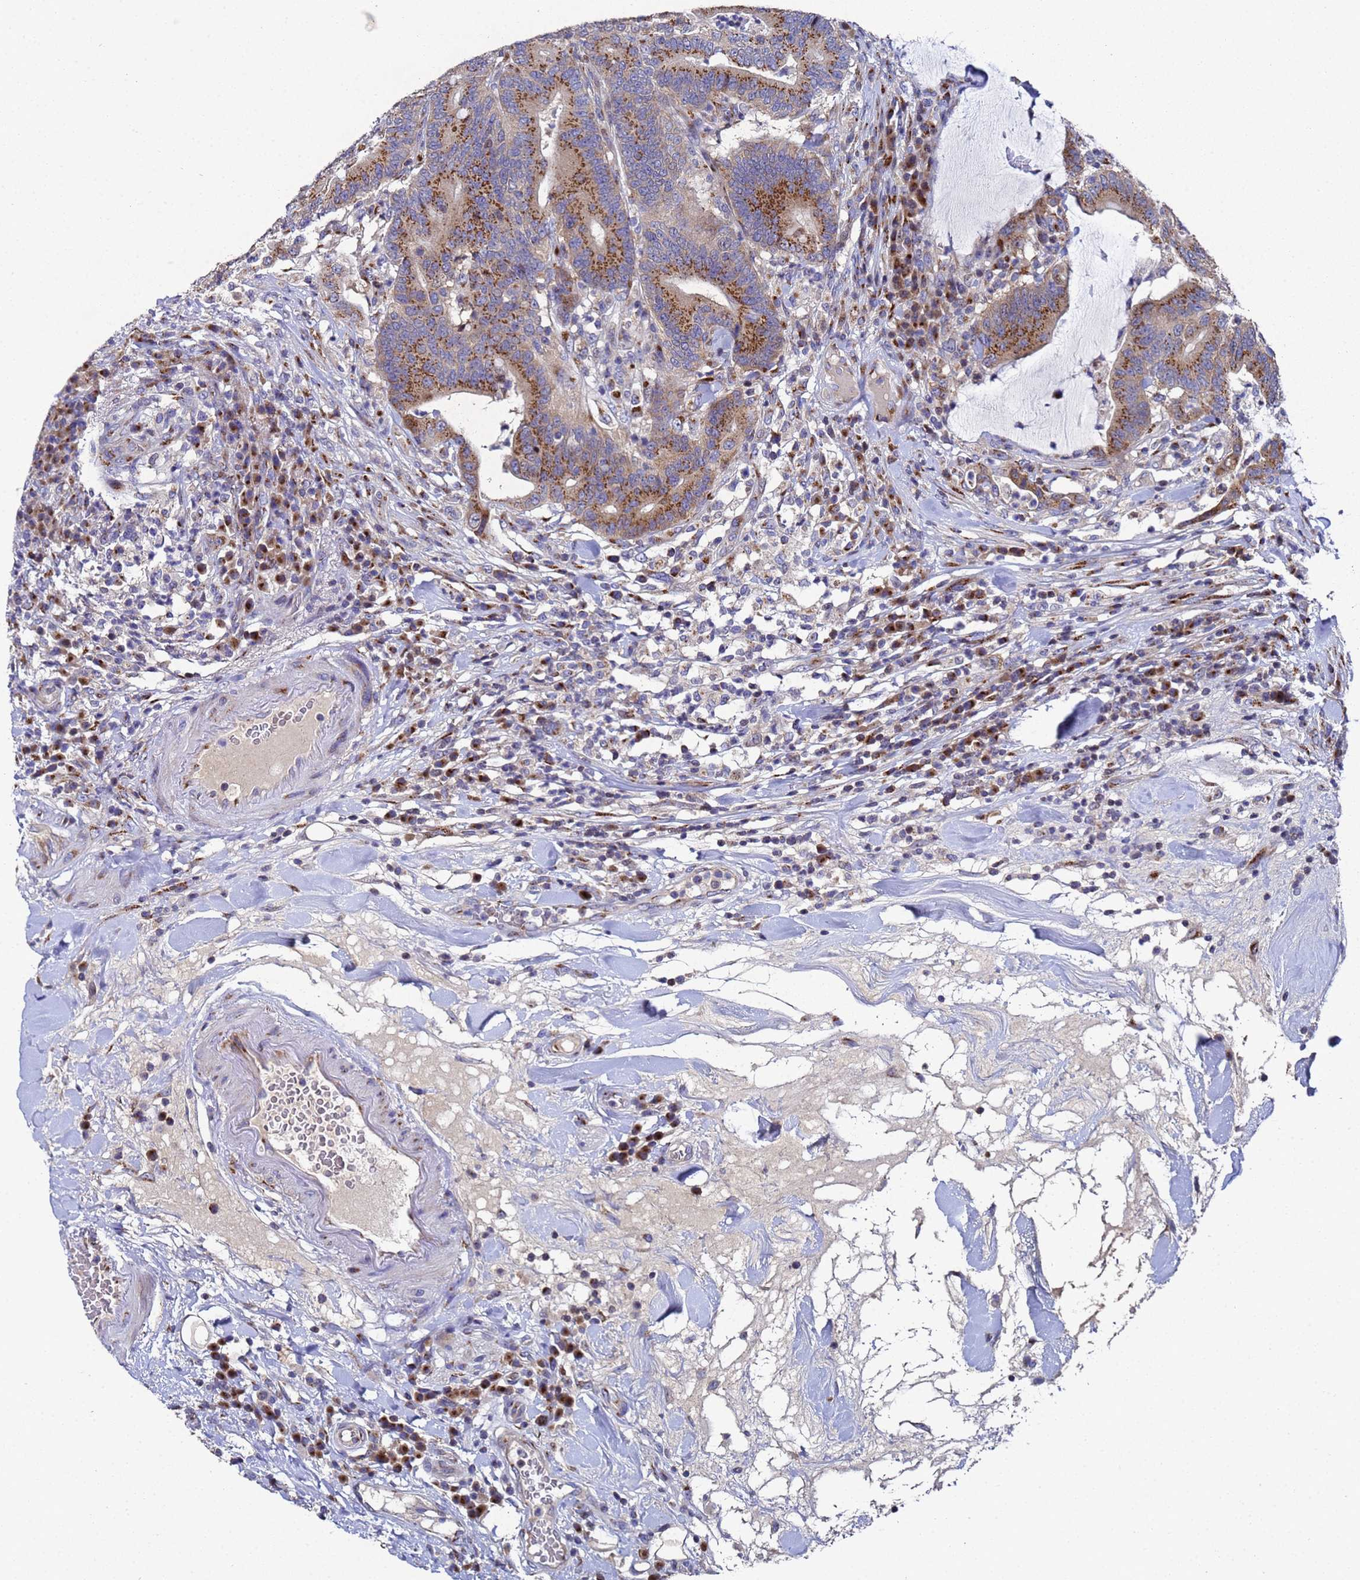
{"staining": {"intensity": "strong", "quantity": ">75%", "location": "cytoplasmic/membranous"}, "tissue": "colorectal cancer", "cell_type": "Tumor cells", "image_type": "cancer", "snomed": [{"axis": "morphology", "description": "Adenocarcinoma, NOS"}, {"axis": "topography", "description": "Colon"}], "caption": "The photomicrograph shows immunohistochemical staining of adenocarcinoma (colorectal). There is strong cytoplasmic/membranous staining is seen in approximately >75% of tumor cells. (Stains: DAB in brown, nuclei in blue, Microscopy: brightfield microscopy at high magnification).", "gene": "NSUN6", "patient": {"sex": "female", "age": 66}}